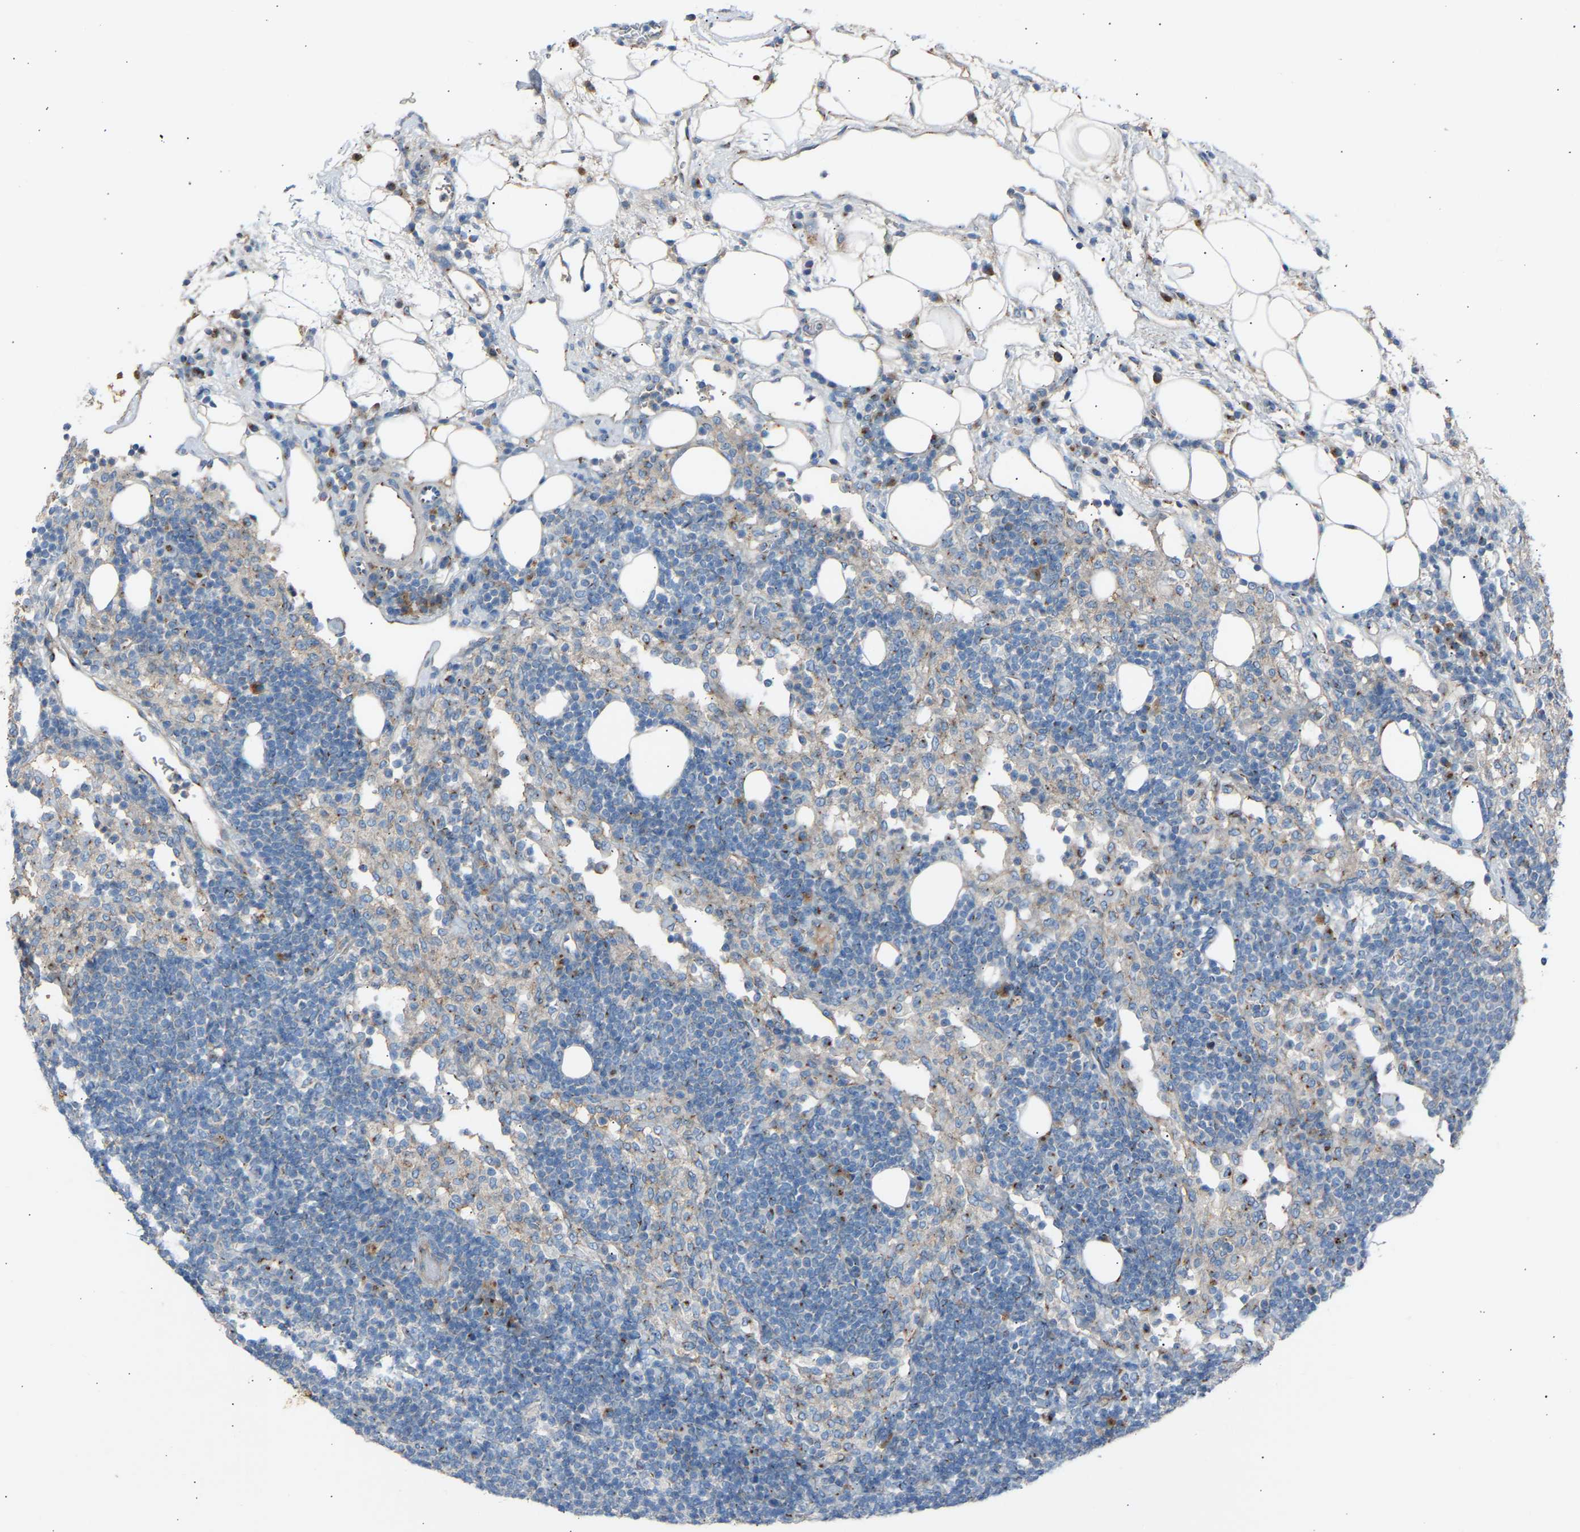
{"staining": {"intensity": "strong", "quantity": "<25%", "location": "cytoplasmic/membranous"}, "tissue": "lymph node", "cell_type": "Germinal center cells", "image_type": "normal", "snomed": [{"axis": "morphology", "description": "Normal tissue, NOS"}, {"axis": "morphology", "description": "Carcinoid, malignant, NOS"}, {"axis": "topography", "description": "Lymph node"}], "caption": "Benign lymph node exhibits strong cytoplasmic/membranous staining in approximately <25% of germinal center cells.", "gene": "CYREN", "patient": {"sex": "male", "age": 47}}